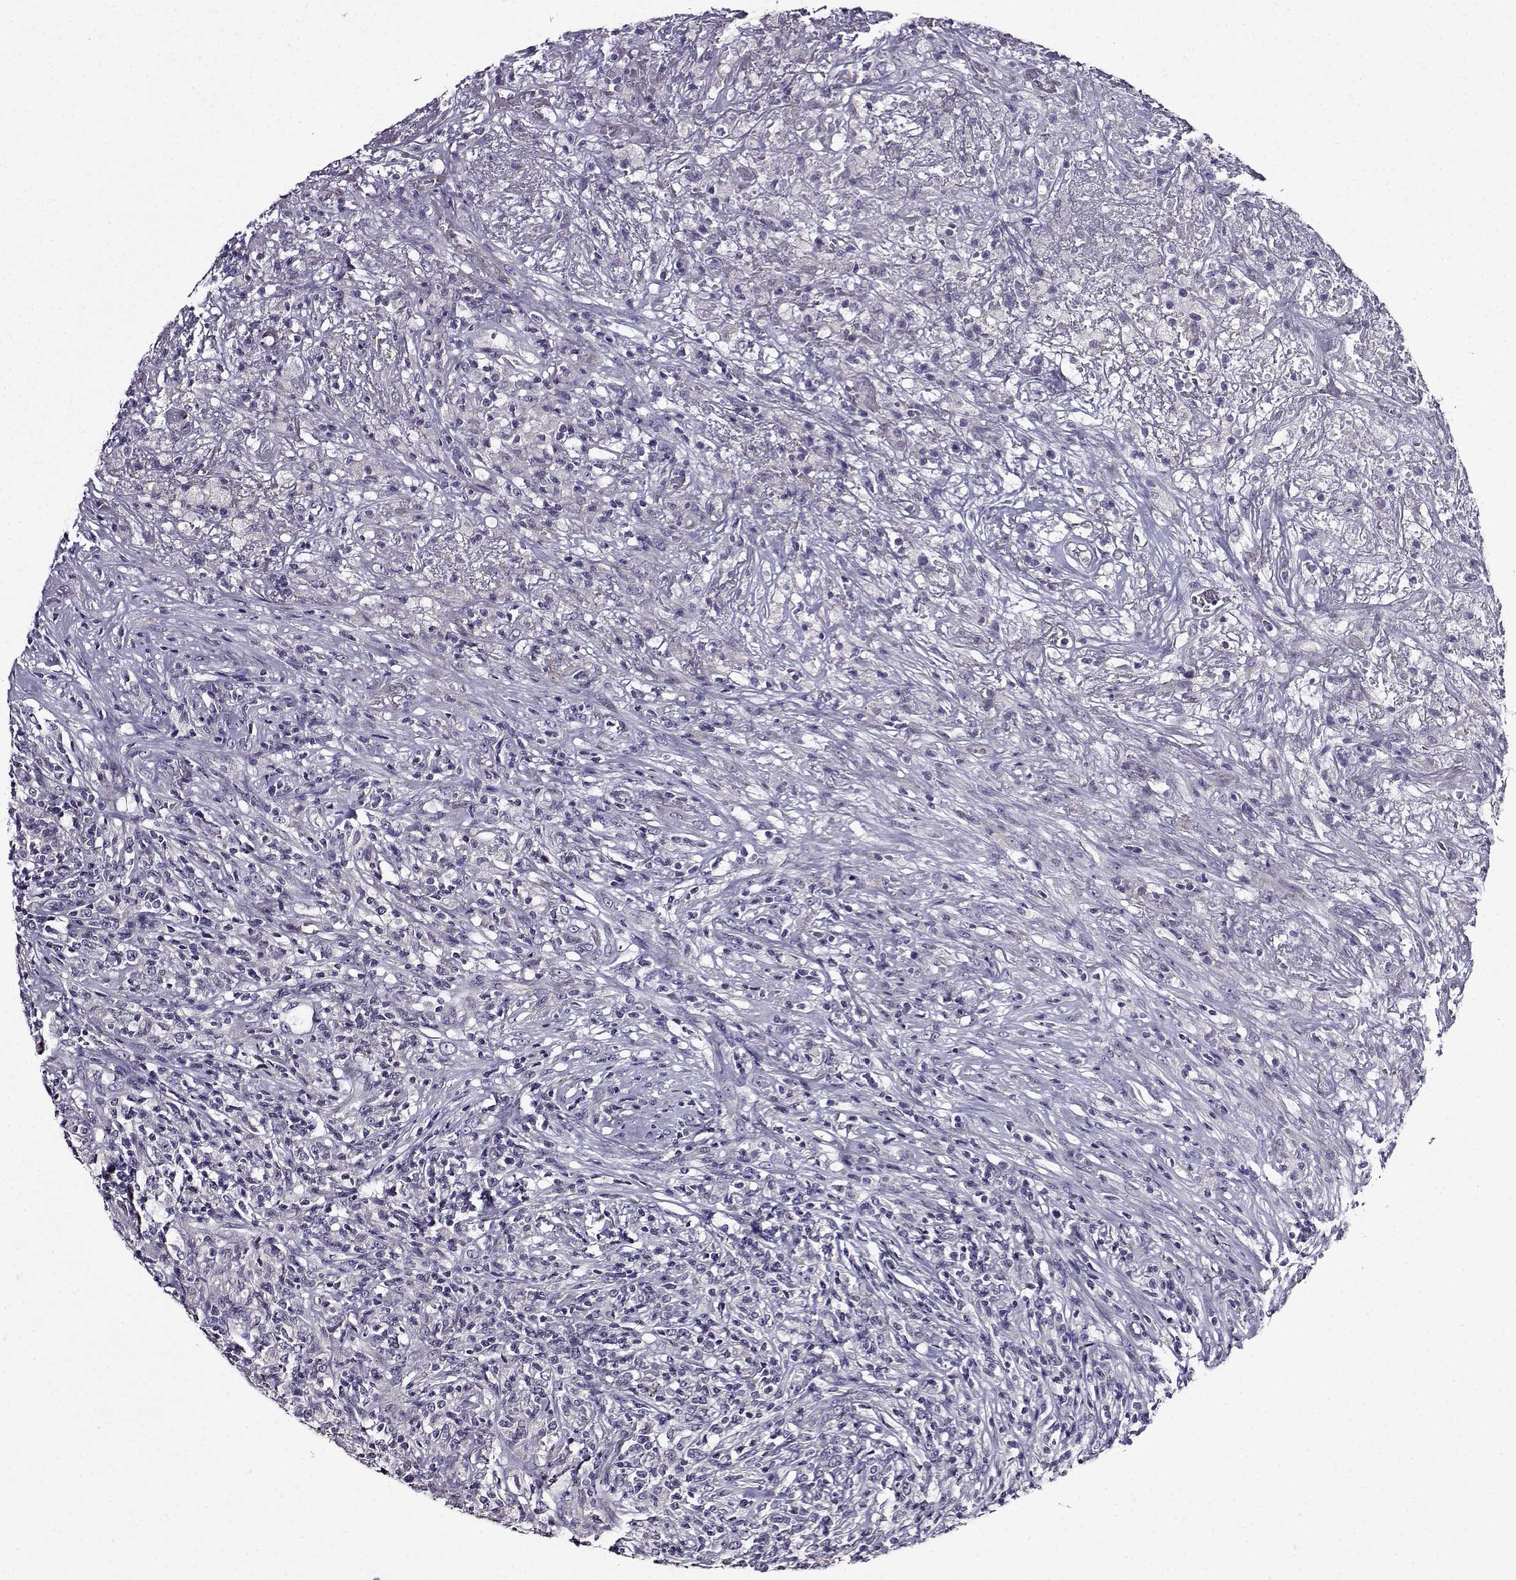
{"staining": {"intensity": "negative", "quantity": "none", "location": "none"}, "tissue": "lymphoma", "cell_type": "Tumor cells", "image_type": "cancer", "snomed": [{"axis": "morphology", "description": "Malignant lymphoma, non-Hodgkin's type, High grade"}, {"axis": "topography", "description": "Lung"}], "caption": "An image of lymphoma stained for a protein displays no brown staining in tumor cells.", "gene": "TMEM266", "patient": {"sex": "male", "age": 79}}